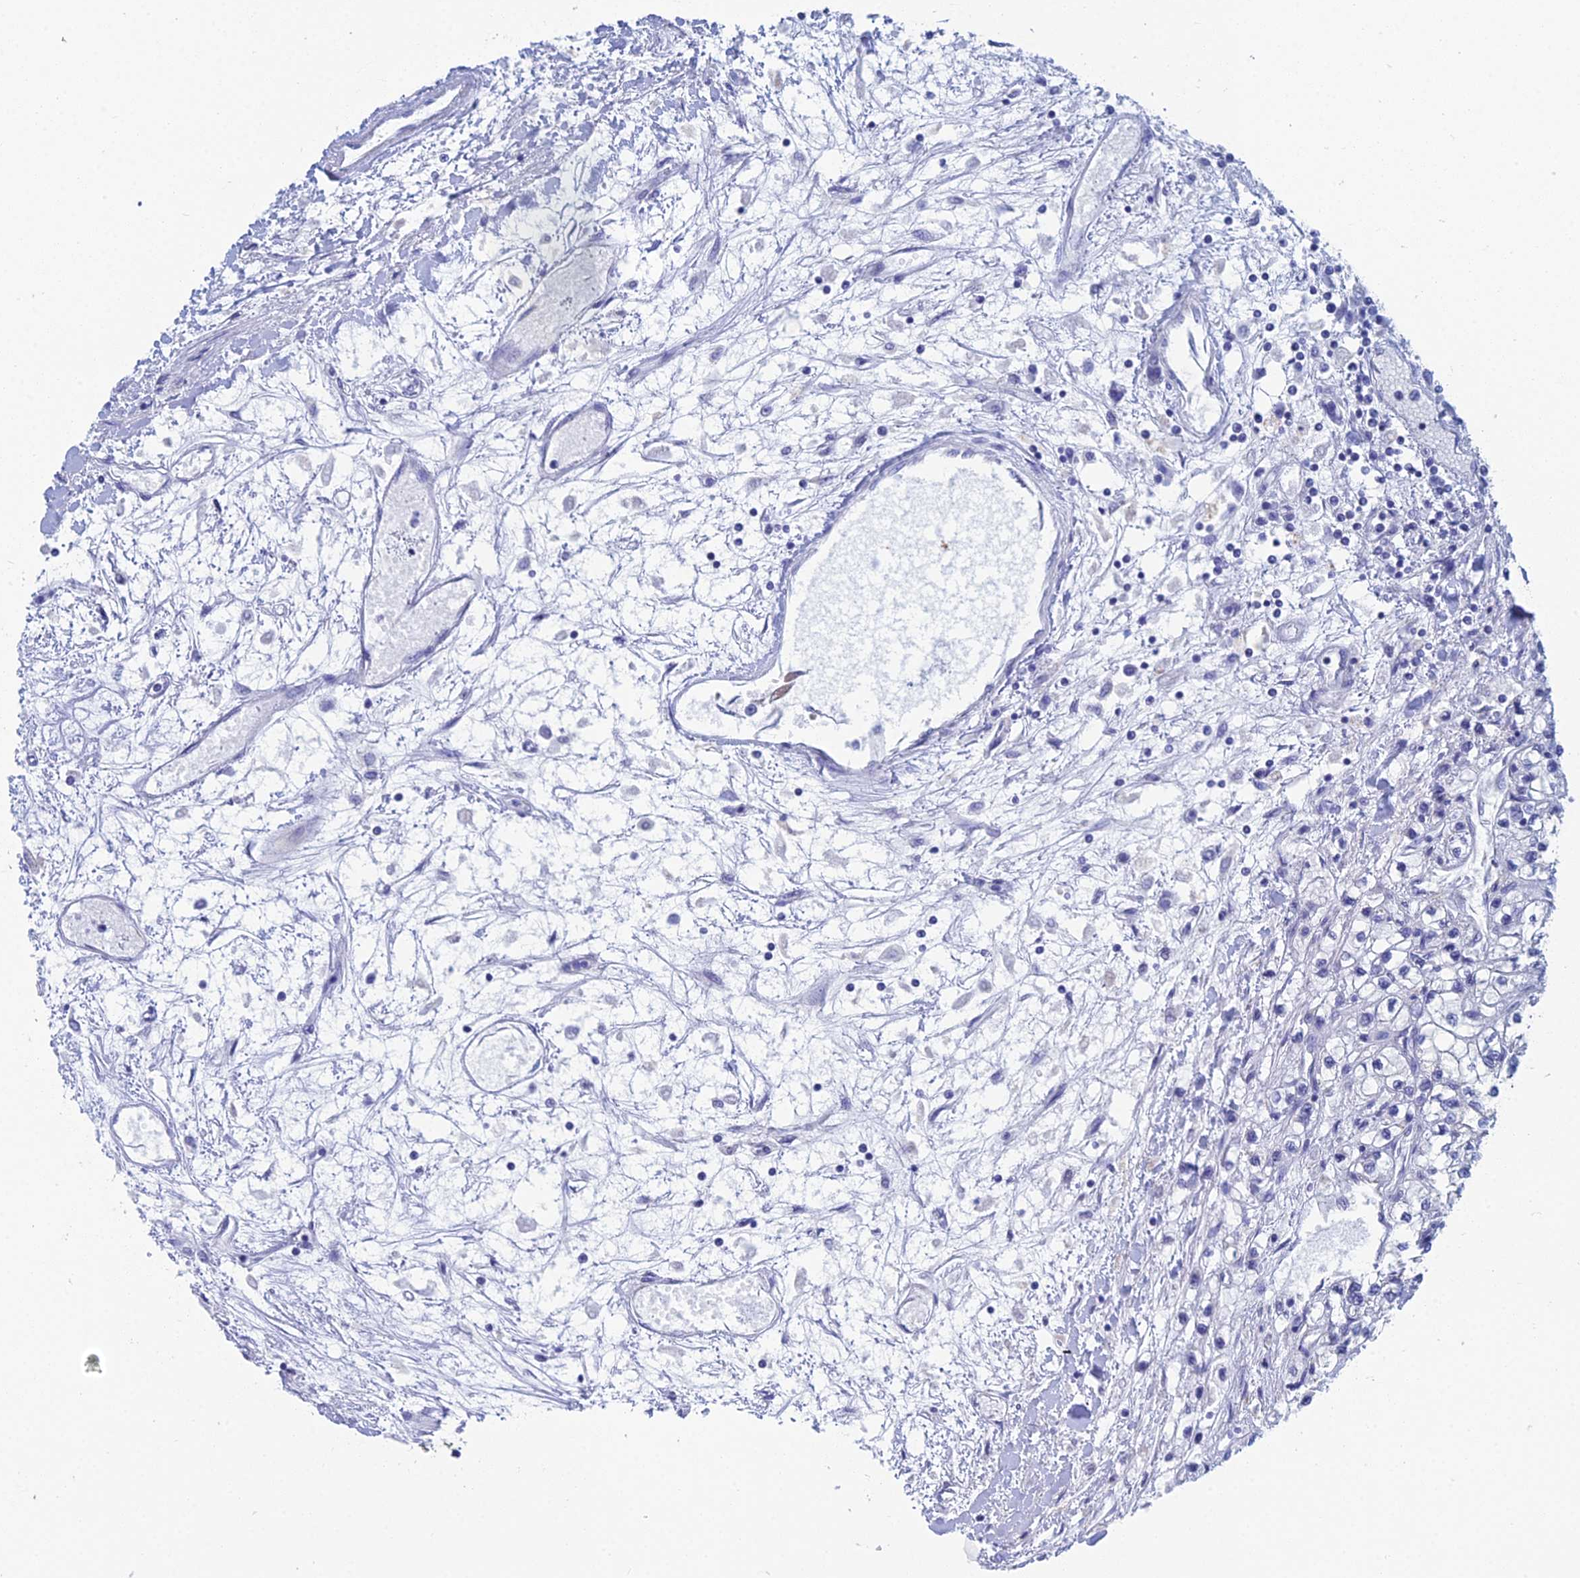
{"staining": {"intensity": "negative", "quantity": "none", "location": "none"}, "tissue": "renal cancer", "cell_type": "Tumor cells", "image_type": "cancer", "snomed": [{"axis": "morphology", "description": "Adenocarcinoma, NOS"}, {"axis": "topography", "description": "Kidney"}], "caption": "The histopathology image demonstrates no staining of tumor cells in renal adenocarcinoma.", "gene": "CFAP210", "patient": {"sex": "male", "age": 80}}